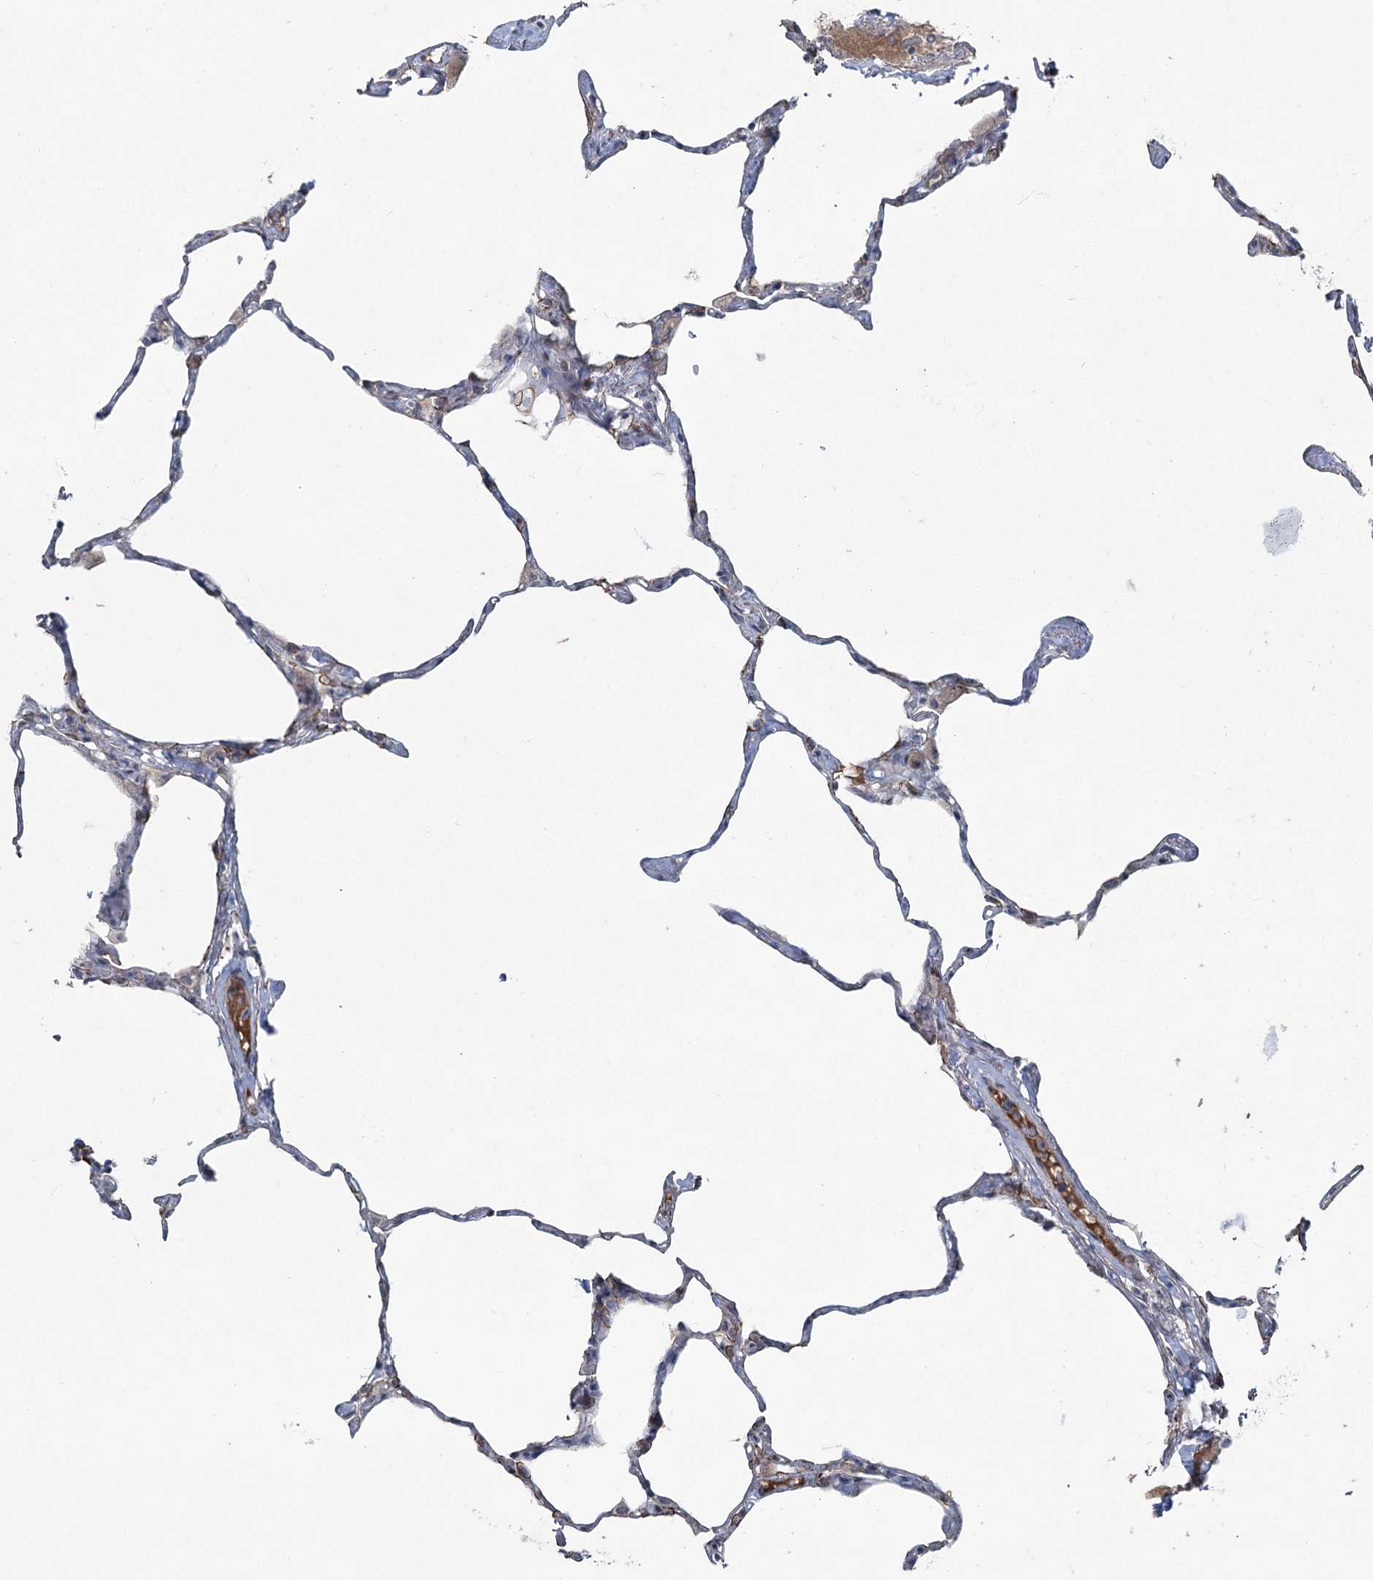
{"staining": {"intensity": "moderate", "quantity": "<25%", "location": "cytoplasmic/membranous"}, "tissue": "lung", "cell_type": "Alveolar cells", "image_type": "normal", "snomed": [{"axis": "morphology", "description": "Normal tissue, NOS"}, {"axis": "topography", "description": "Lung"}], "caption": "This micrograph demonstrates immunohistochemistry staining of normal human lung, with low moderate cytoplasmic/membranous staining in about <25% of alveolar cells.", "gene": "FAM120B", "patient": {"sex": "male", "age": 65}}